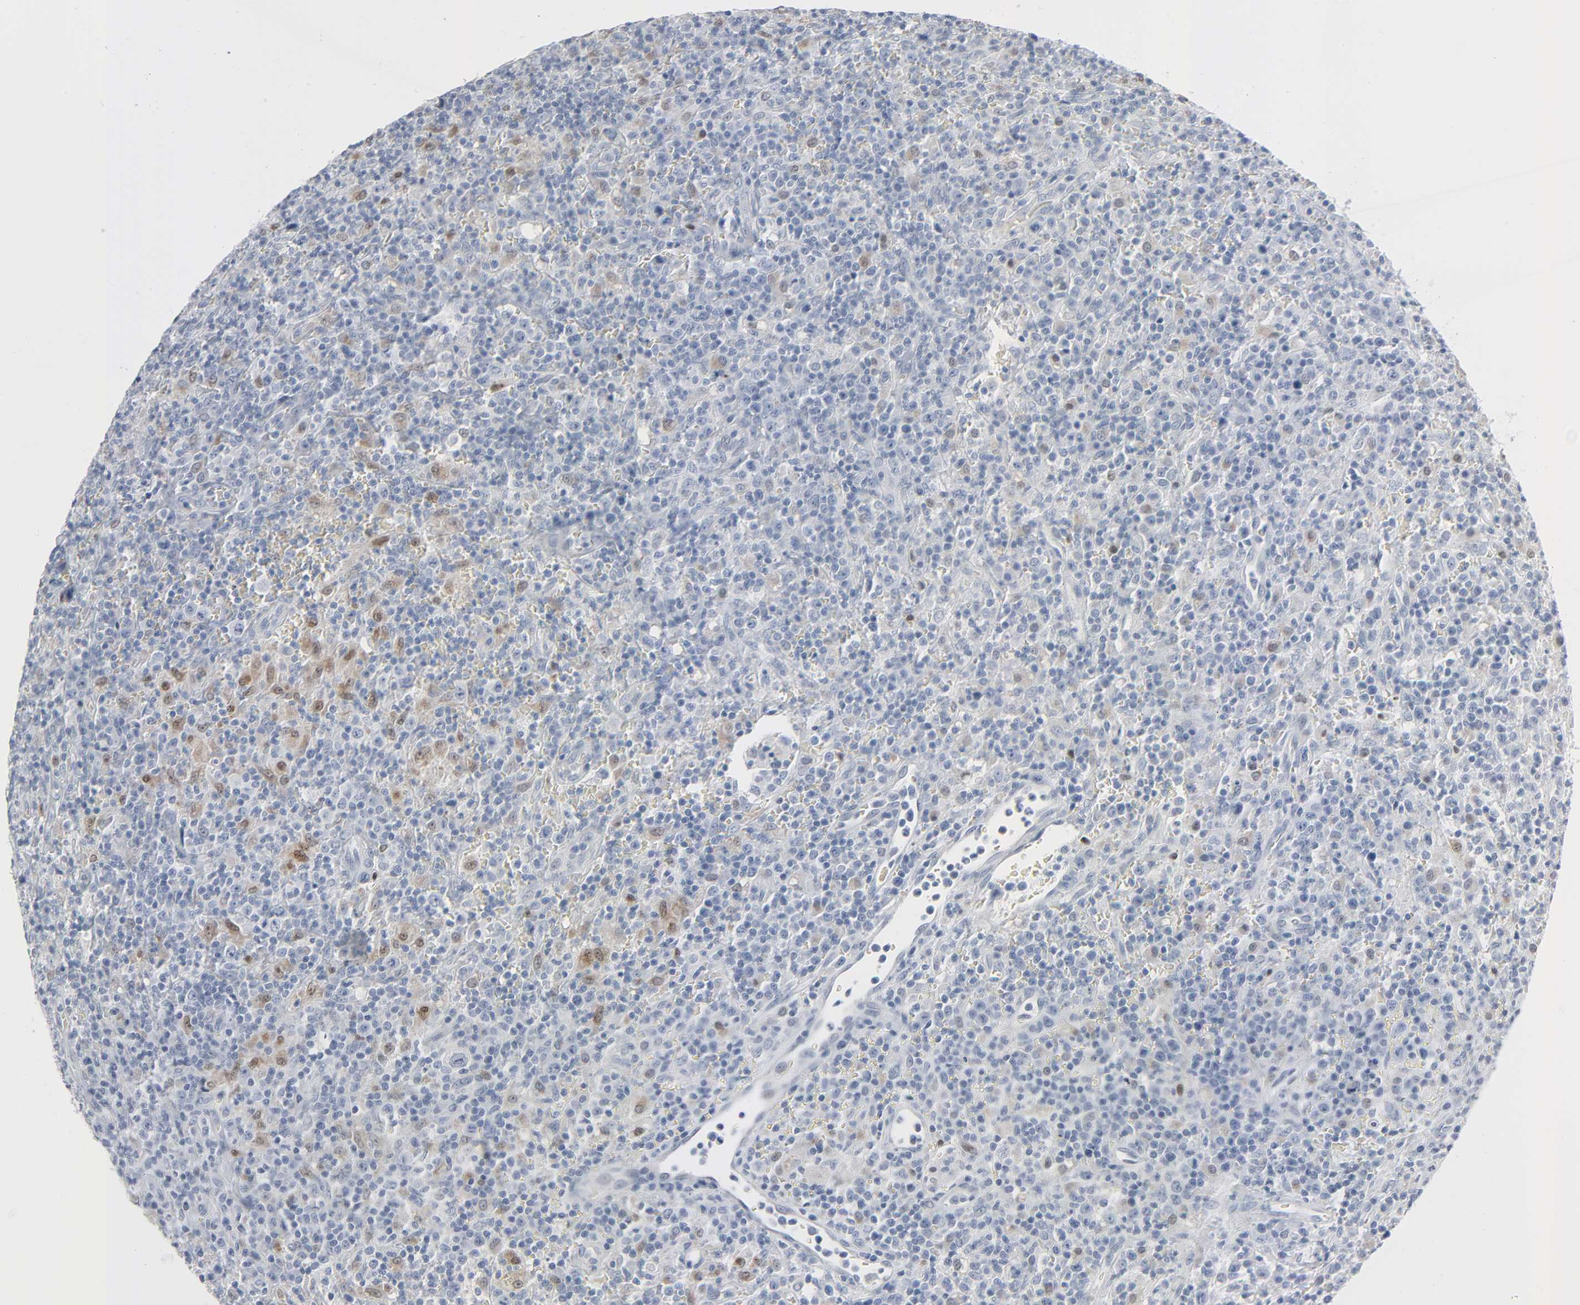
{"staining": {"intensity": "weak", "quantity": "<25%", "location": "cytoplasmic/membranous,nuclear"}, "tissue": "lymphoma", "cell_type": "Tumor cells", "image_type": "cancer", "snomed": [{"axis": "morphology", "description": "Hodgkin's disease, NOS"}, {"axis": "topography", "description": "Lymph node"}], "caption": "A high-resolution micrograph shows IHC staining of Hodgkin's disease, which demonstrates no significant positivity in tumor cells.", "gene": "MITF", "patient": {"sex": "male", "age": 65}}